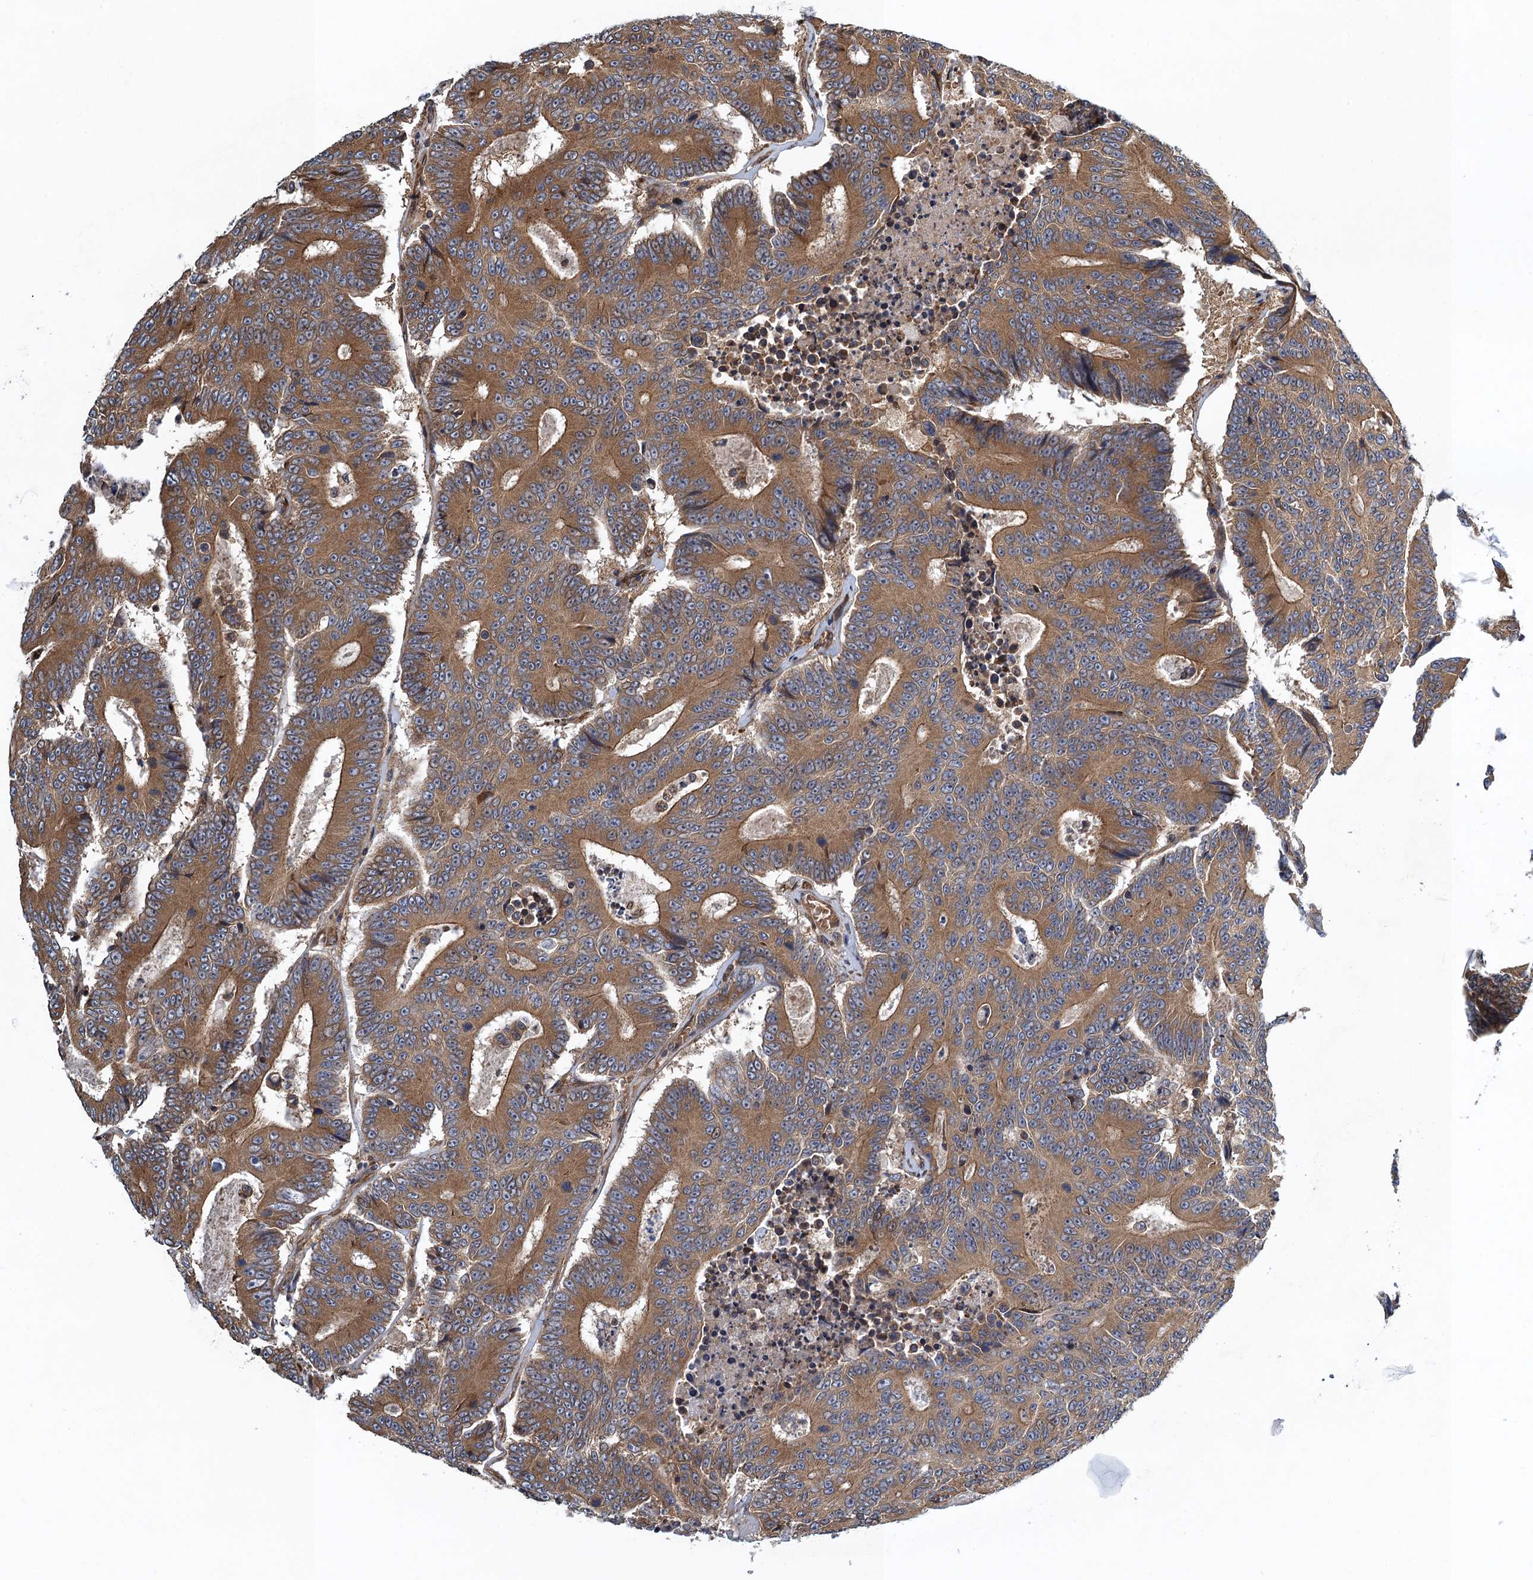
{"staining": {"intensity": "moderate", "quantity": ">75%", "location": "cytoplasmic/membranous"}, "tissue": "colorectal cancer", "cell_type": "Tumor cells", "image_type": "cancer", "snomed": [{"axis": "morphology", "description": "Adenocarcinoma, NOS"}, {"axis": "topography", "description": "Colon"}], "caption": "Immunohistochemistry (IHC) image of colorectal adenocarcinoma stained for a protein (brown), which shows medium levels of moderate cytoplasmic/membranous staining in approximately >75% of tumor cells.", "gene": "MDM1", "patient": {"sex": "male", "age": 83}}